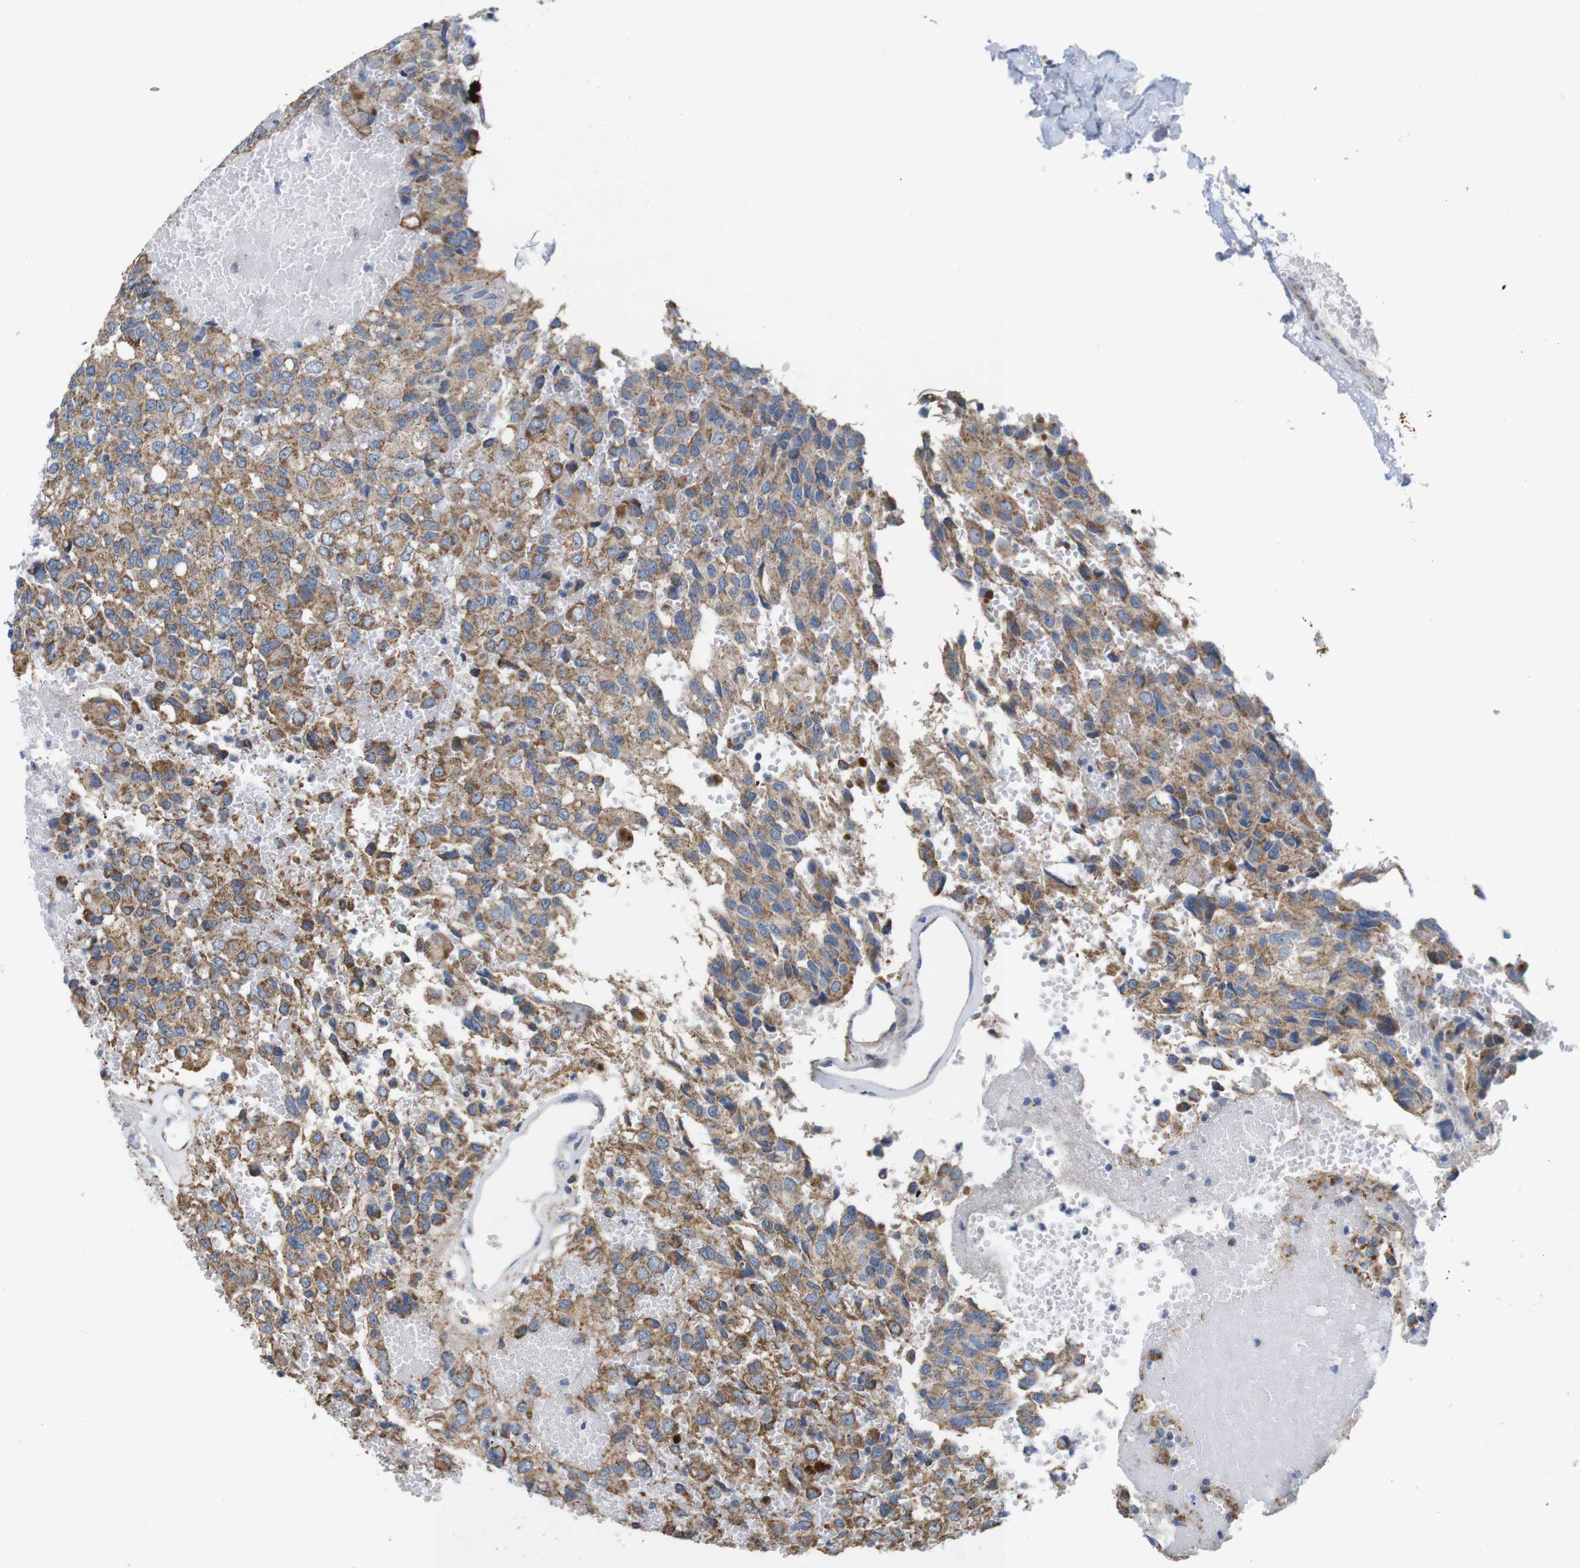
{"staining": {"intensity": "moderate", "quantity": ">75%", "location": "cytoplasmic/membranous"}, "tissue": "glioma", "cell_type": "Tumor cells", "image_type": "cancer", "snomed": [{"axis": "morphology", "description": "Glioma, malignant, High grade"}, {"axis": "topography", "description": "Brain"}], "caption": "Human malignant glioma (high-grade) stained for a protein (brown) reveals moderate cytoplasmic/membranous positive positivity in approximately >75% of tumor cells.", "gene": "F2RL1", "patient": {"sex": "male", "age": 32}}